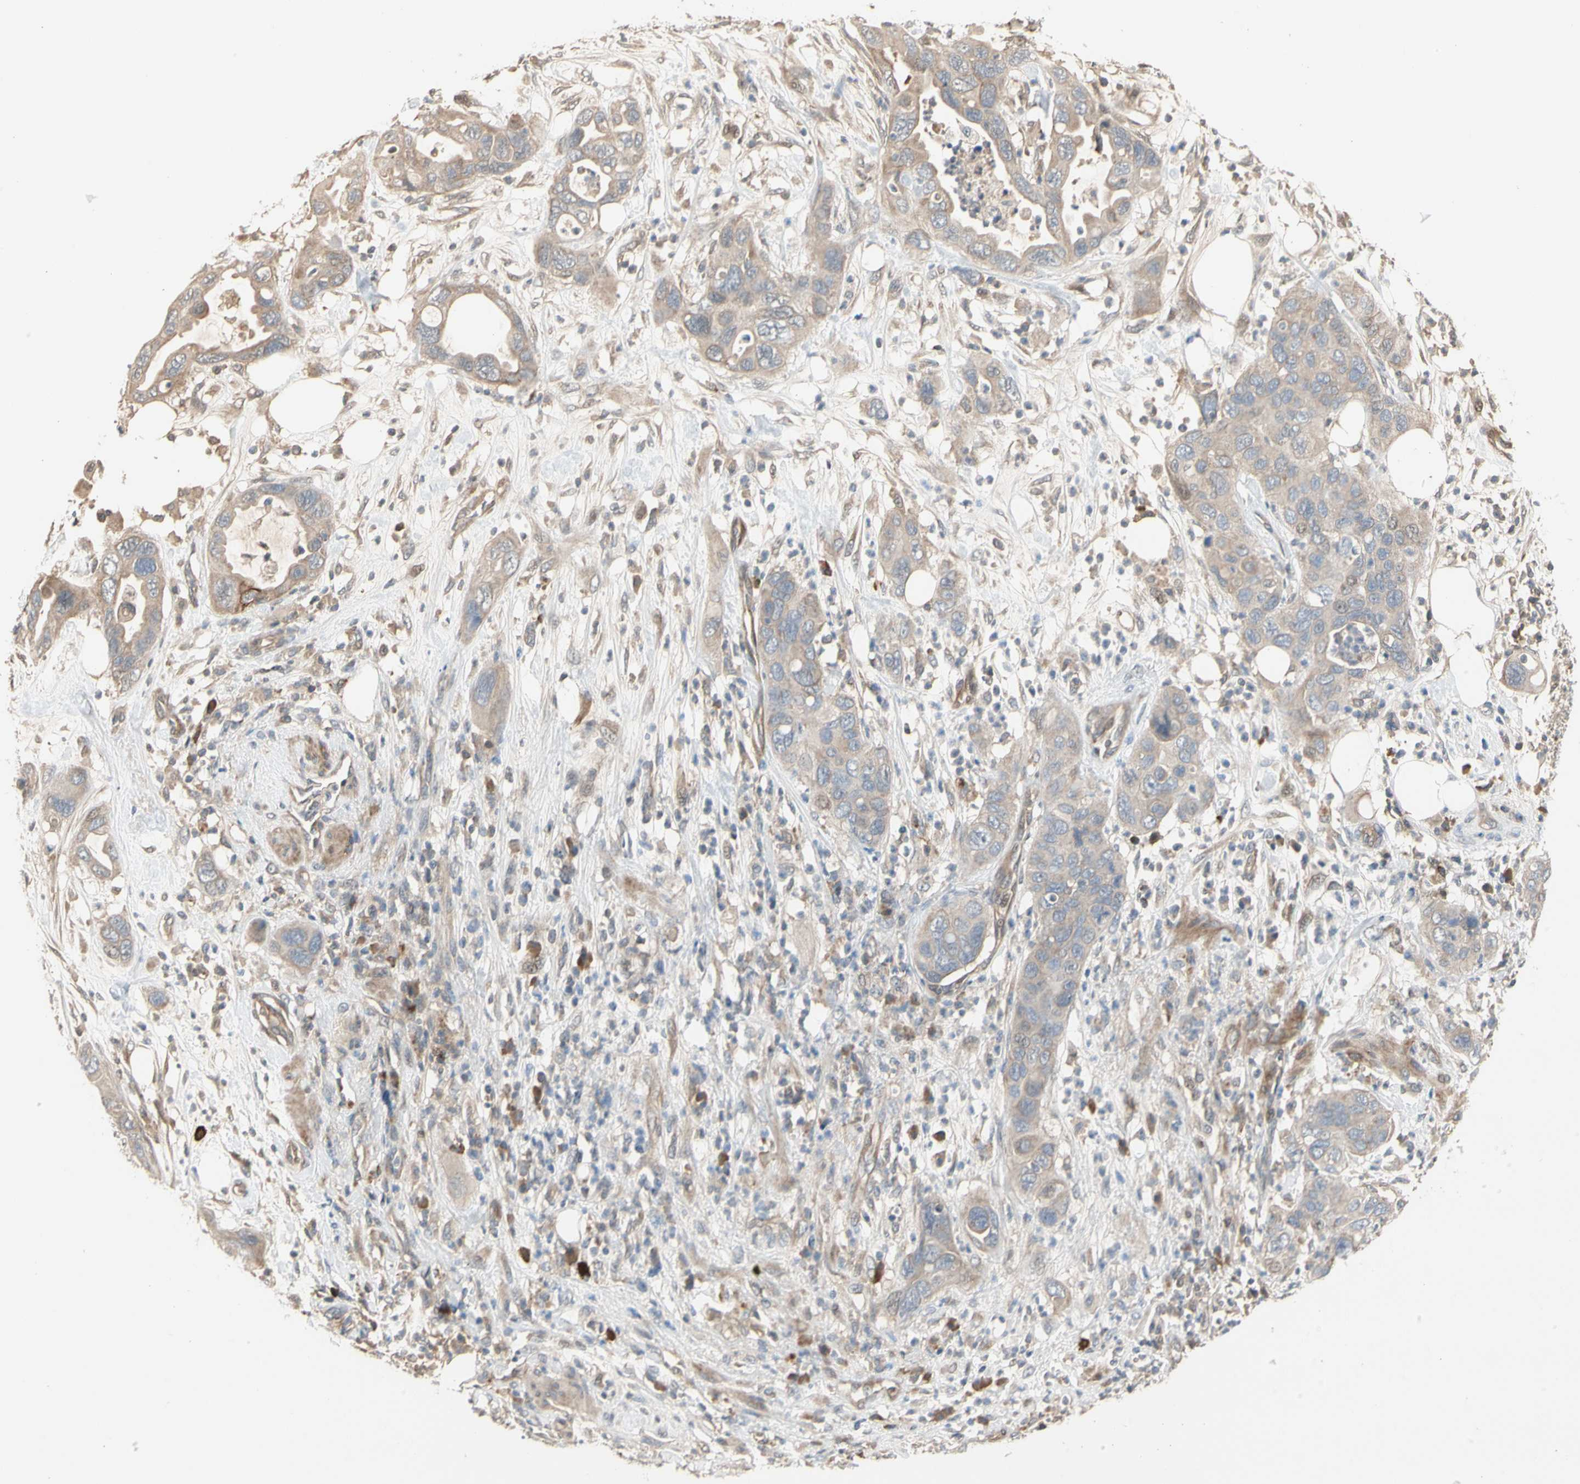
{"staining": {"intensity": "weak", "quantity": "25%-75%", "location": "cytoplasmic/membranous"}, "tissue": "pancreatic cancer", "cell_type": "Tumor cells", "image_type": "cancer", "snomed": [{"axis": "morphology", "description": "Adenocarcinoma, NOS"}, {"axis": "topography", "description": "Pancreas"}], "caption": "An immunohistochemistry photomicrograph of tumor tissue is shown. Protein staining in brown shows weak cytoplasmic/membranous positivity in pancreatic adenocarcinoma within tumor cells. (IHC, brightfield microscopy, high magnification).", "gene": "ATG4C", "patient": {"sex": "female", "age": 71}}